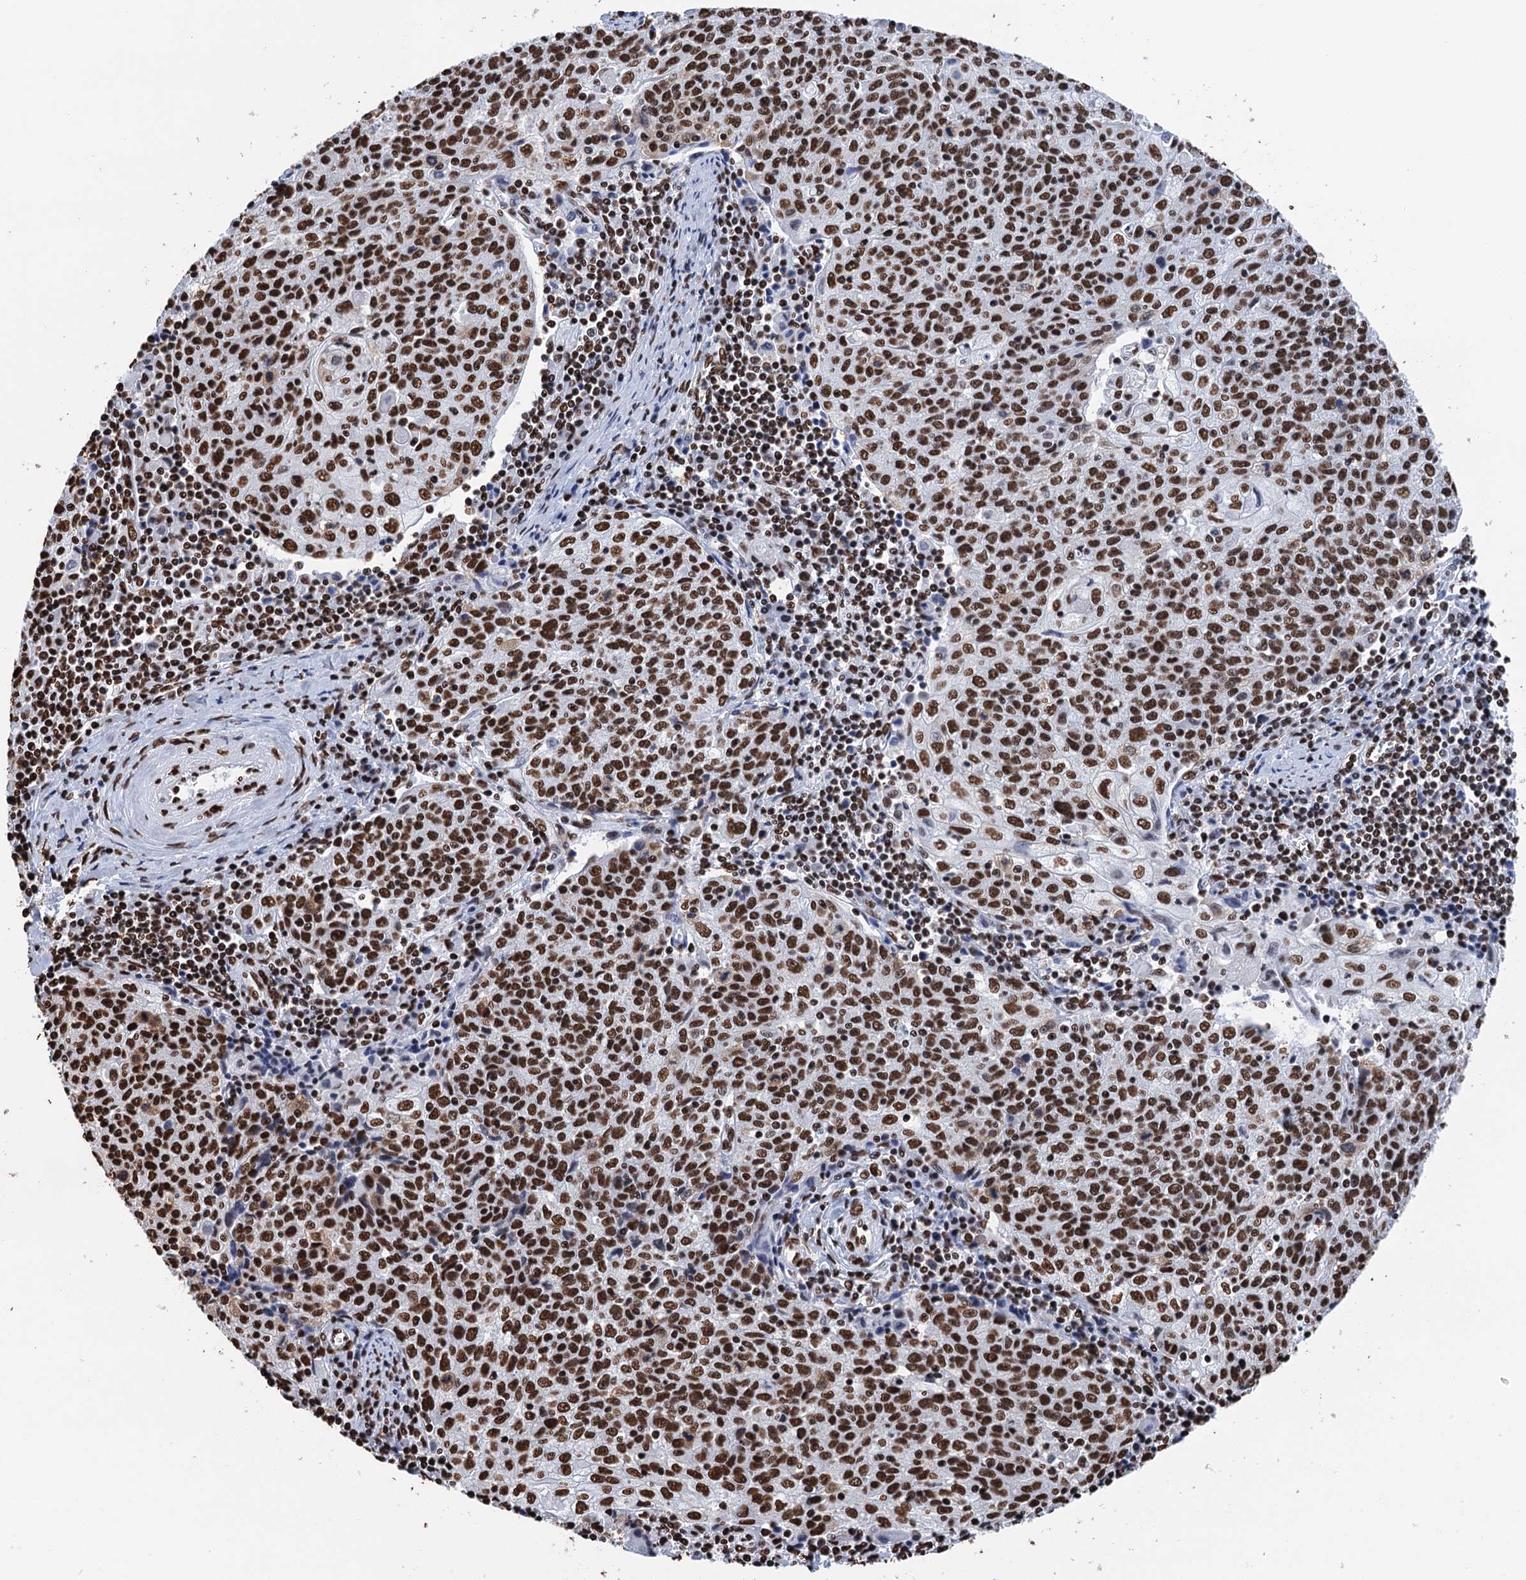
{"staining": {"intensity": "strong", "quantity": ">75%", "location": "nuclear"}, "tissue": "cervical cancer", "cell_type": "Tumor cells", "image_type": "cancer", "snomed": [{"axis": "morphology", "description": "Squamous cell carcinoma, NOS"}, {"axis": "topography", "description": "Cervix"}], "caption": "A brown stain highlights strong nuclear positivity of a protein in cervical cancer tumor cells.", "gene": "UBA2", "patient": {"sex": "female", "age": 48}}